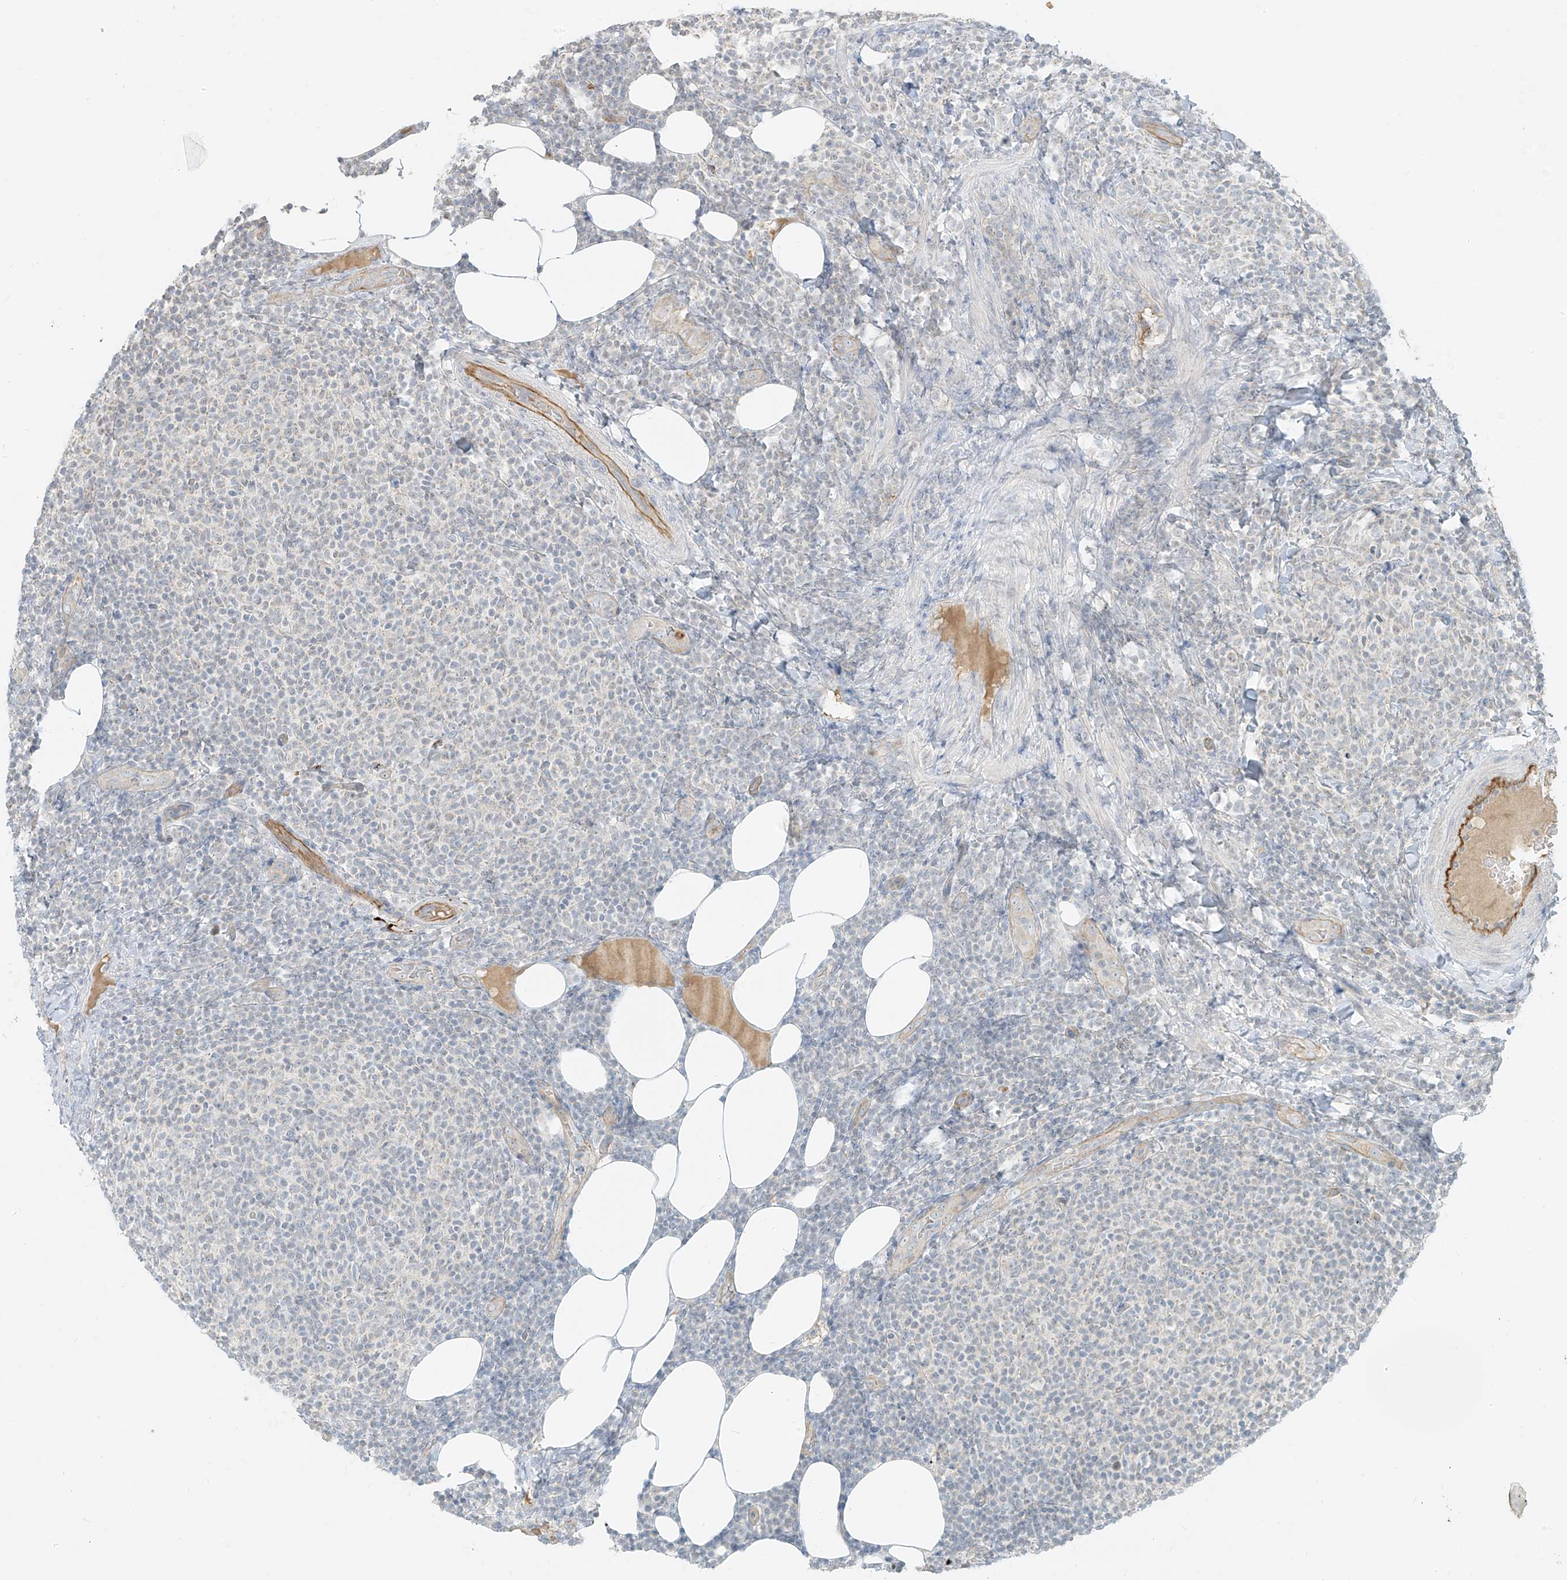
{"staining": {"intensity": "negative", "quantity": "none", "location": "none"}, "tissue": "lymphoma", "cell_type": "Tumor cells", "image_type": "cancer", "snomed": [{"axis": "morphology", "description": "Malignant lymphoma, non-Hodgkin's type, Low grade"}, {"axis": "topography", "description": "Lymph node"}], "caption": "Lymphoma stained for a protein using immunohistochemistry (IHC) exhibits no staining tumor cells.", "gene": "C2orf42", "patient": {"sex": "male", "age": 66}}